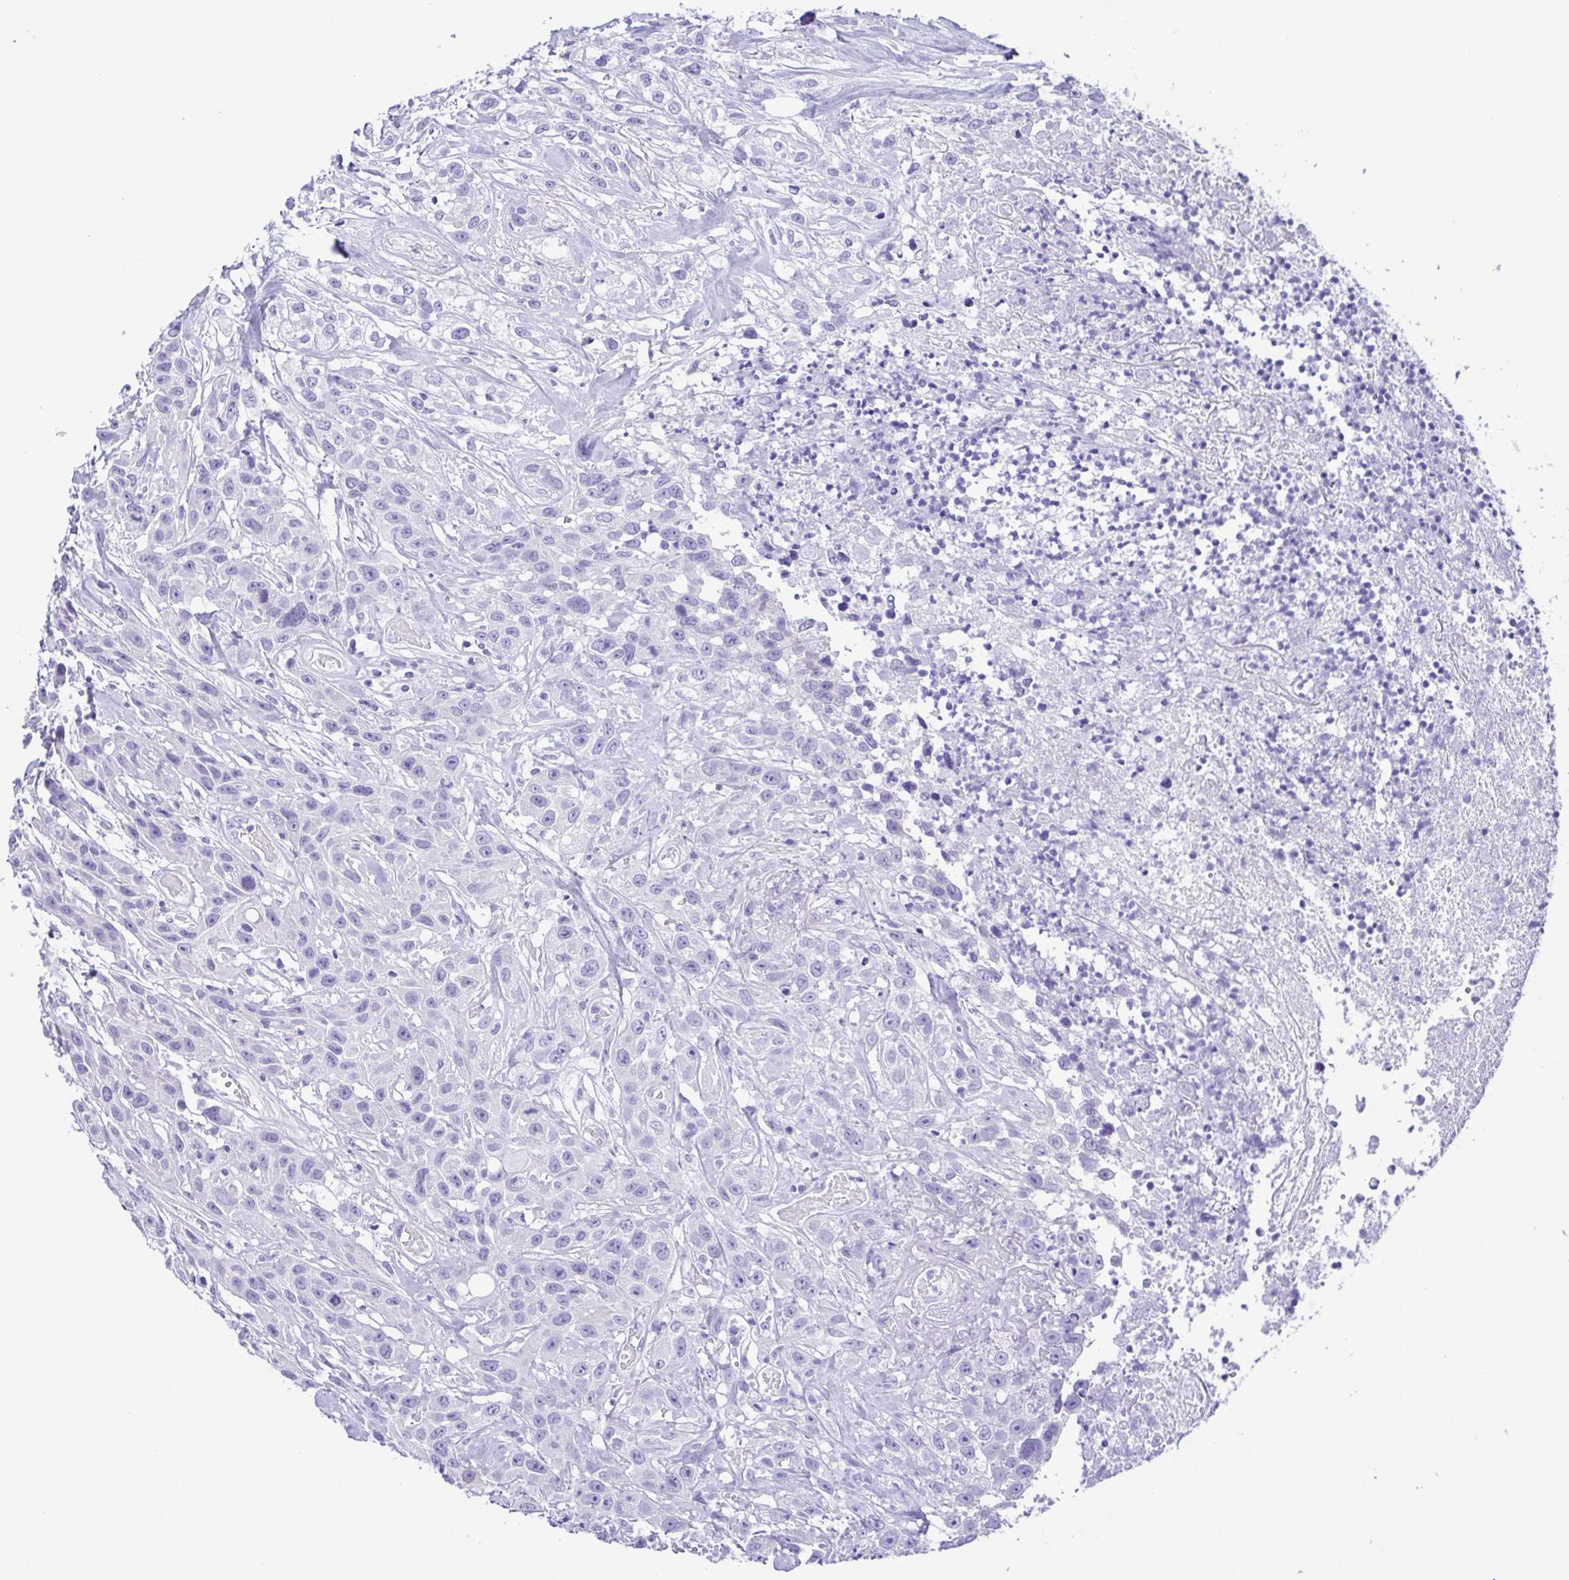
{"staining": {"intensity": "negative", "quantity": "none", "location": "none"}, "tissue": "head and neck cancer", "cell_type": "Tumor cells", "image_type": "cancer", "snomed": [{"axis": "morphology", "description": "Squamous cell carcinoma, NOS"}, {"axis": "topography", "description": "Head-Neck"}], "caption": "The histopathology image shows no staining of tumor cells in head and neck squamous cell carcinoma. (DAB (3,3'-diaminobenzidine) immunohistochemistry (IHC), high magnification).", "gene": "PAK3", "patient": {"sex": "male", "age": 57}}